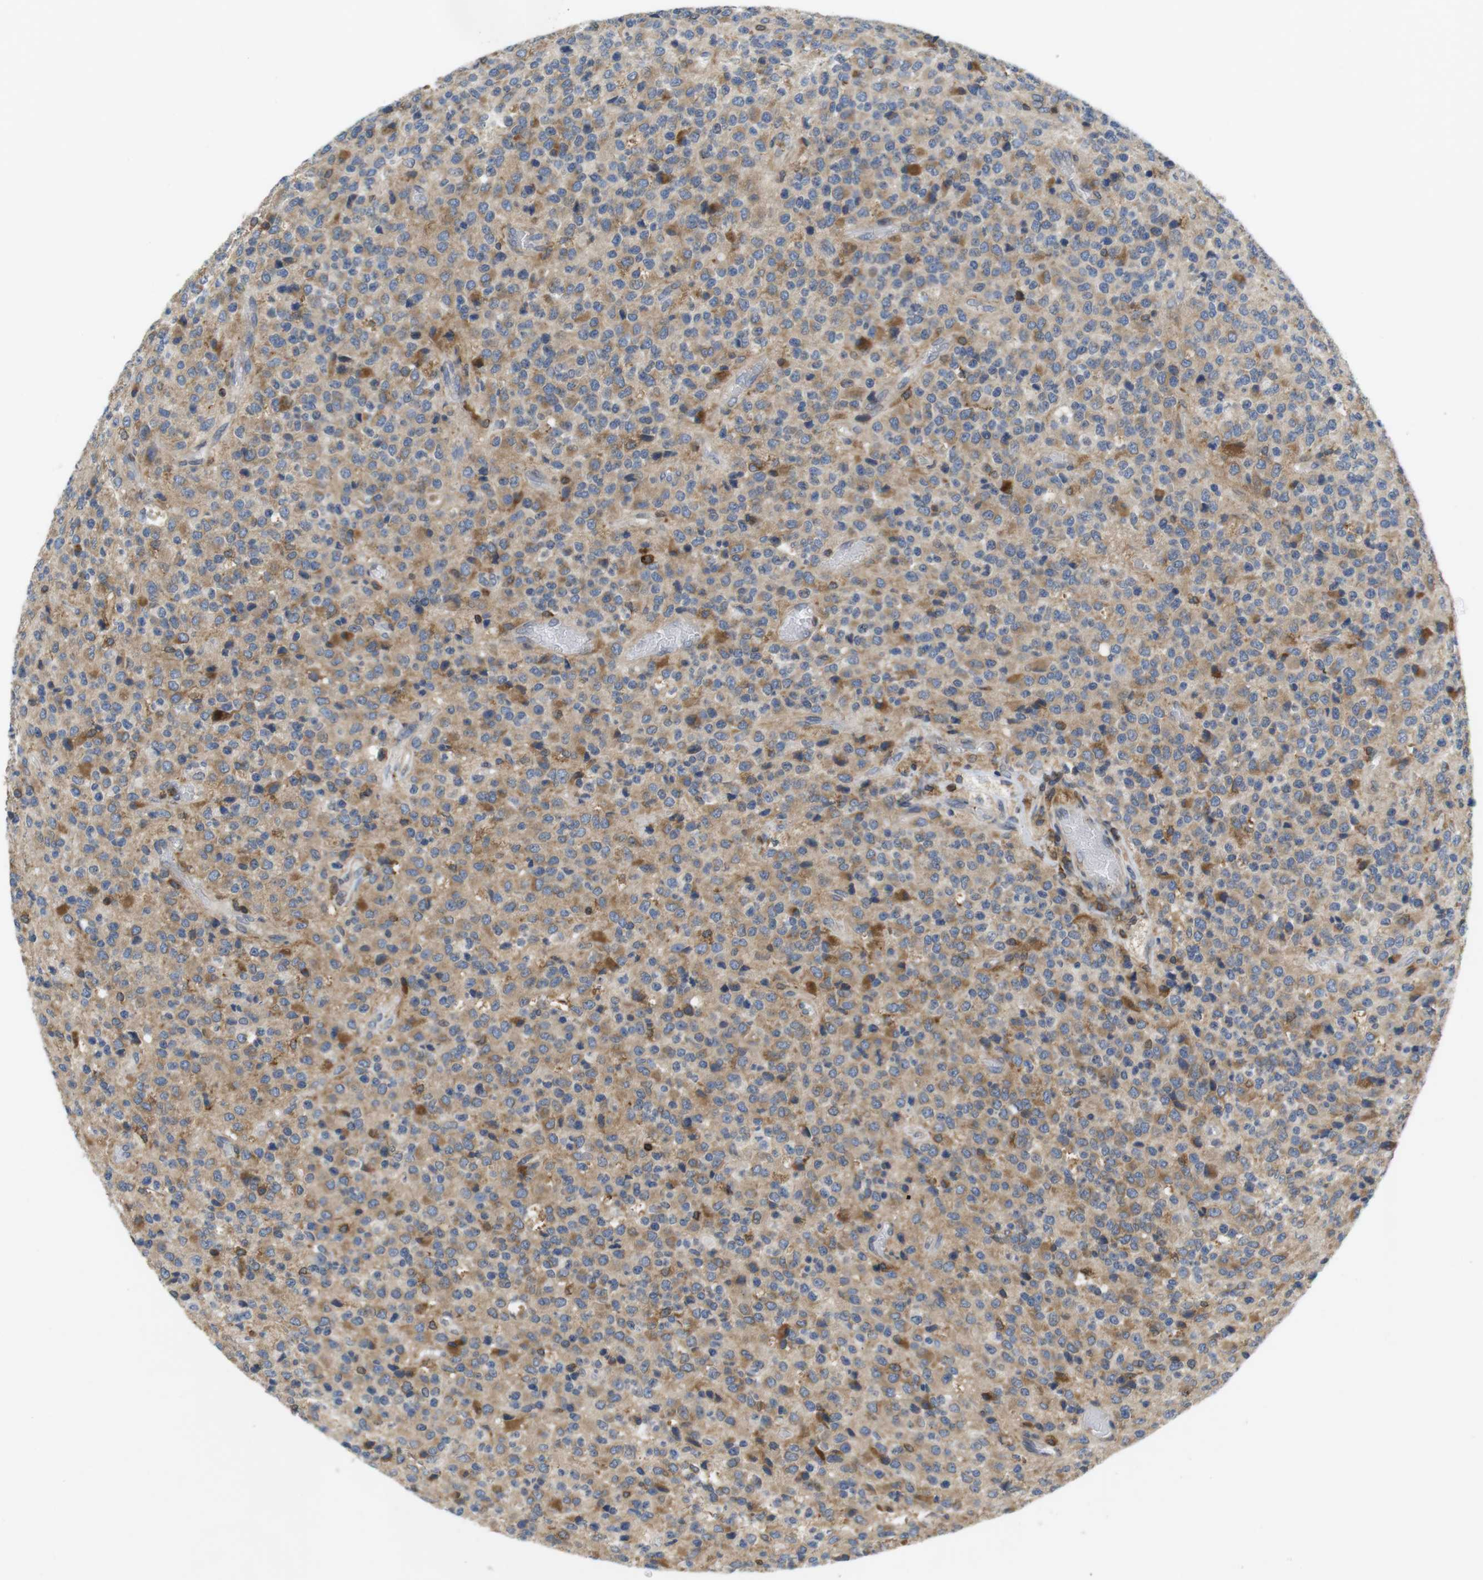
{"staining": {"intensity": "moderate", "quantity": ">75%", "location": "cytoplasmic/membranous"}, "tissue": "glioma", "cell_type": "Tumor cells", "image_type": "cancer", "snomed": [{"axis": "morphology", "description": "Glioma, malignant, High grade"}, {"axis": "topography", "description": "pancreas cauda"}], "caption": "Glioma tissue exhibits moderate cytoplasmic/membranous staining in about >75% of tumor cells The staining was performed using DAB (3,3'-diaminobenzidine) to visualize the protein expression in brown, while the nuclei were stained in blue with hematoxylin (Magnification: 20x).", "gene": "ARL6IP5", "patient": {"sex": "male", "age": 60}}